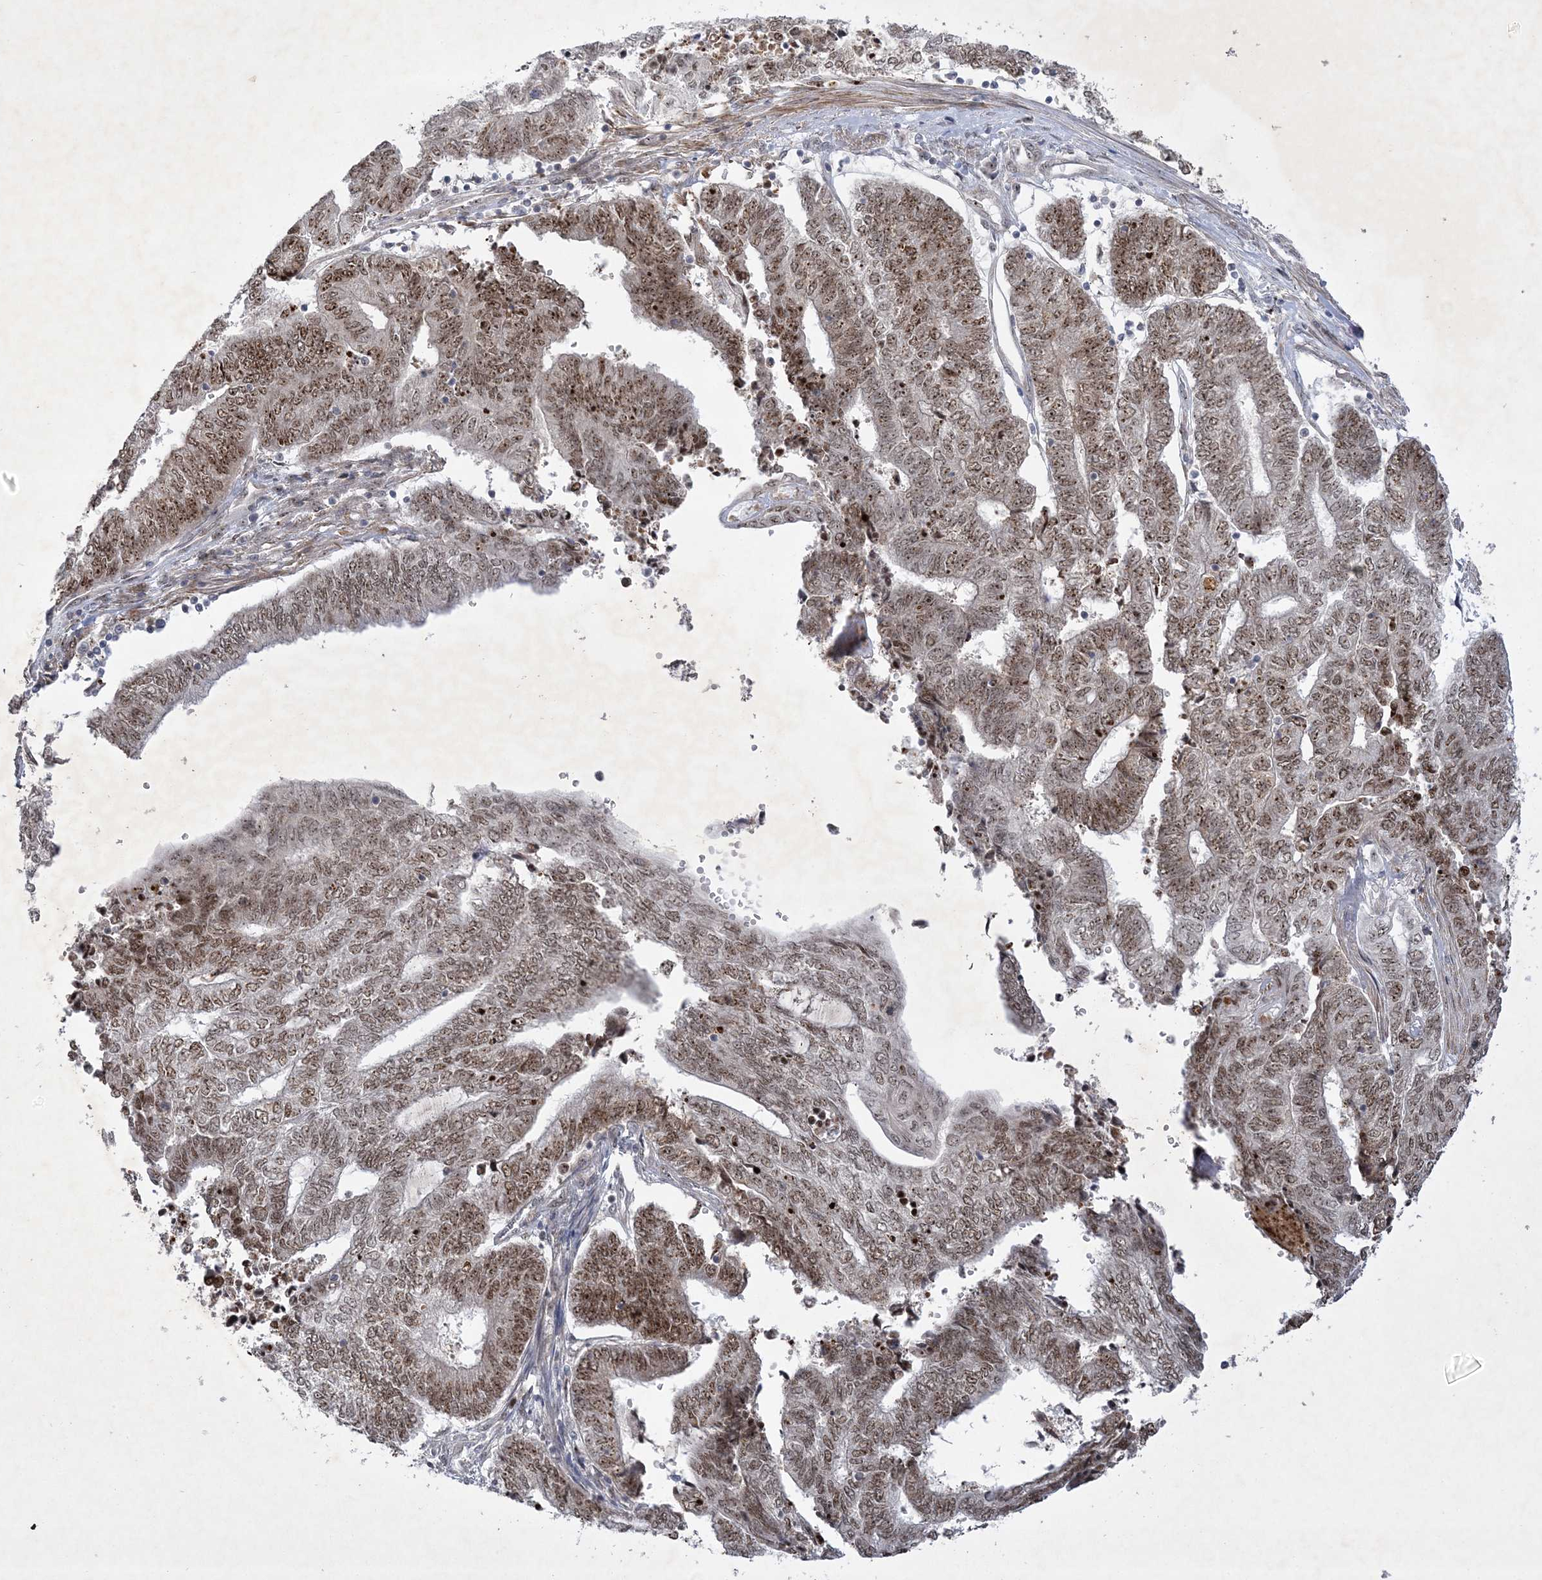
{"staining": {"intensity": "moderate", "quantity": ">75%", "location": "nuclear"}, "tissue": "endometrial cancer", "cell_type": "Tumor cells", "image_type": "cancer", "snomed": [{"axis": "morphology", "description": "Adenocarcinoma, NOS"}, {"axis": "topography", "description": "Uterus"}, {"axis": "topography", "description": "Endometrium"}], "caption": "Tumor cells reveal medium levels of moderate nuclear positivity in about >75% of cells in human endometrial cancer. Using DAB (brown) and hematoxylin (blue) stains, captured at high magnification using brightfield microscopy.", "gene": "NPM3", "patient": {"sex": "female", "age": 70}}